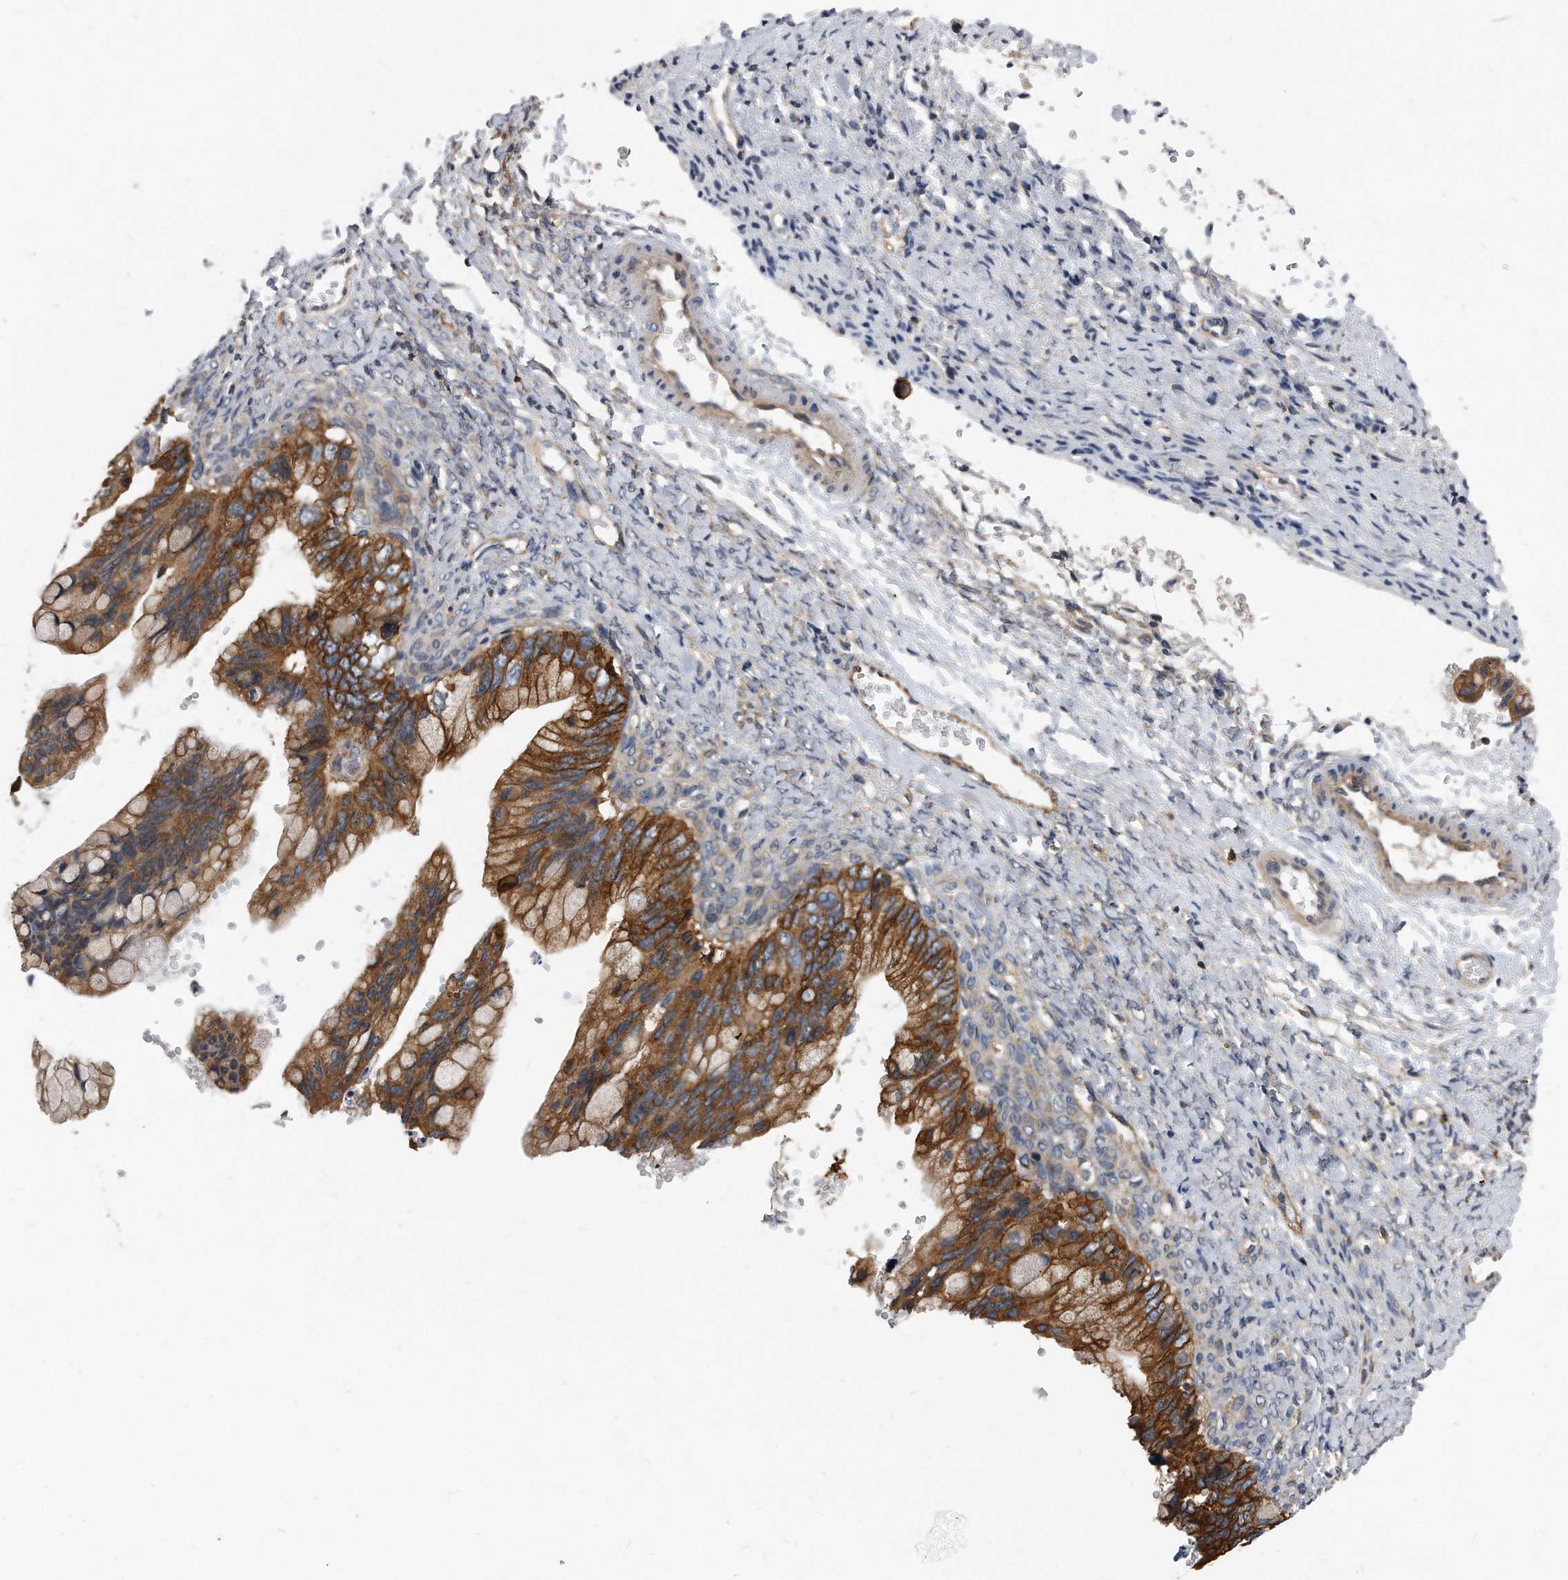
{"staining": {"intensity": "moderate", "quantity": ">75%", "location": "cytoplasmic/membranous"}, "tissue": "ovarian cancer", "cell_type": "Tumor cells", "image_type": "cancer", "snomed": [{"axis": "morphology", "description": "Cystadenocarcinoma, mucinous, NOS"}, {"axis": "topography", "description": "Ovary"}], "caption": "Mucinous cystadenocarcinoma (ovarian) stained with immunohistochemistry exhibits moderate cytoplasmic/membranous staining in approximately >75% of tumor cells.", "gene": "ATG5", "patient": {"sex": "female", "age": 36}}